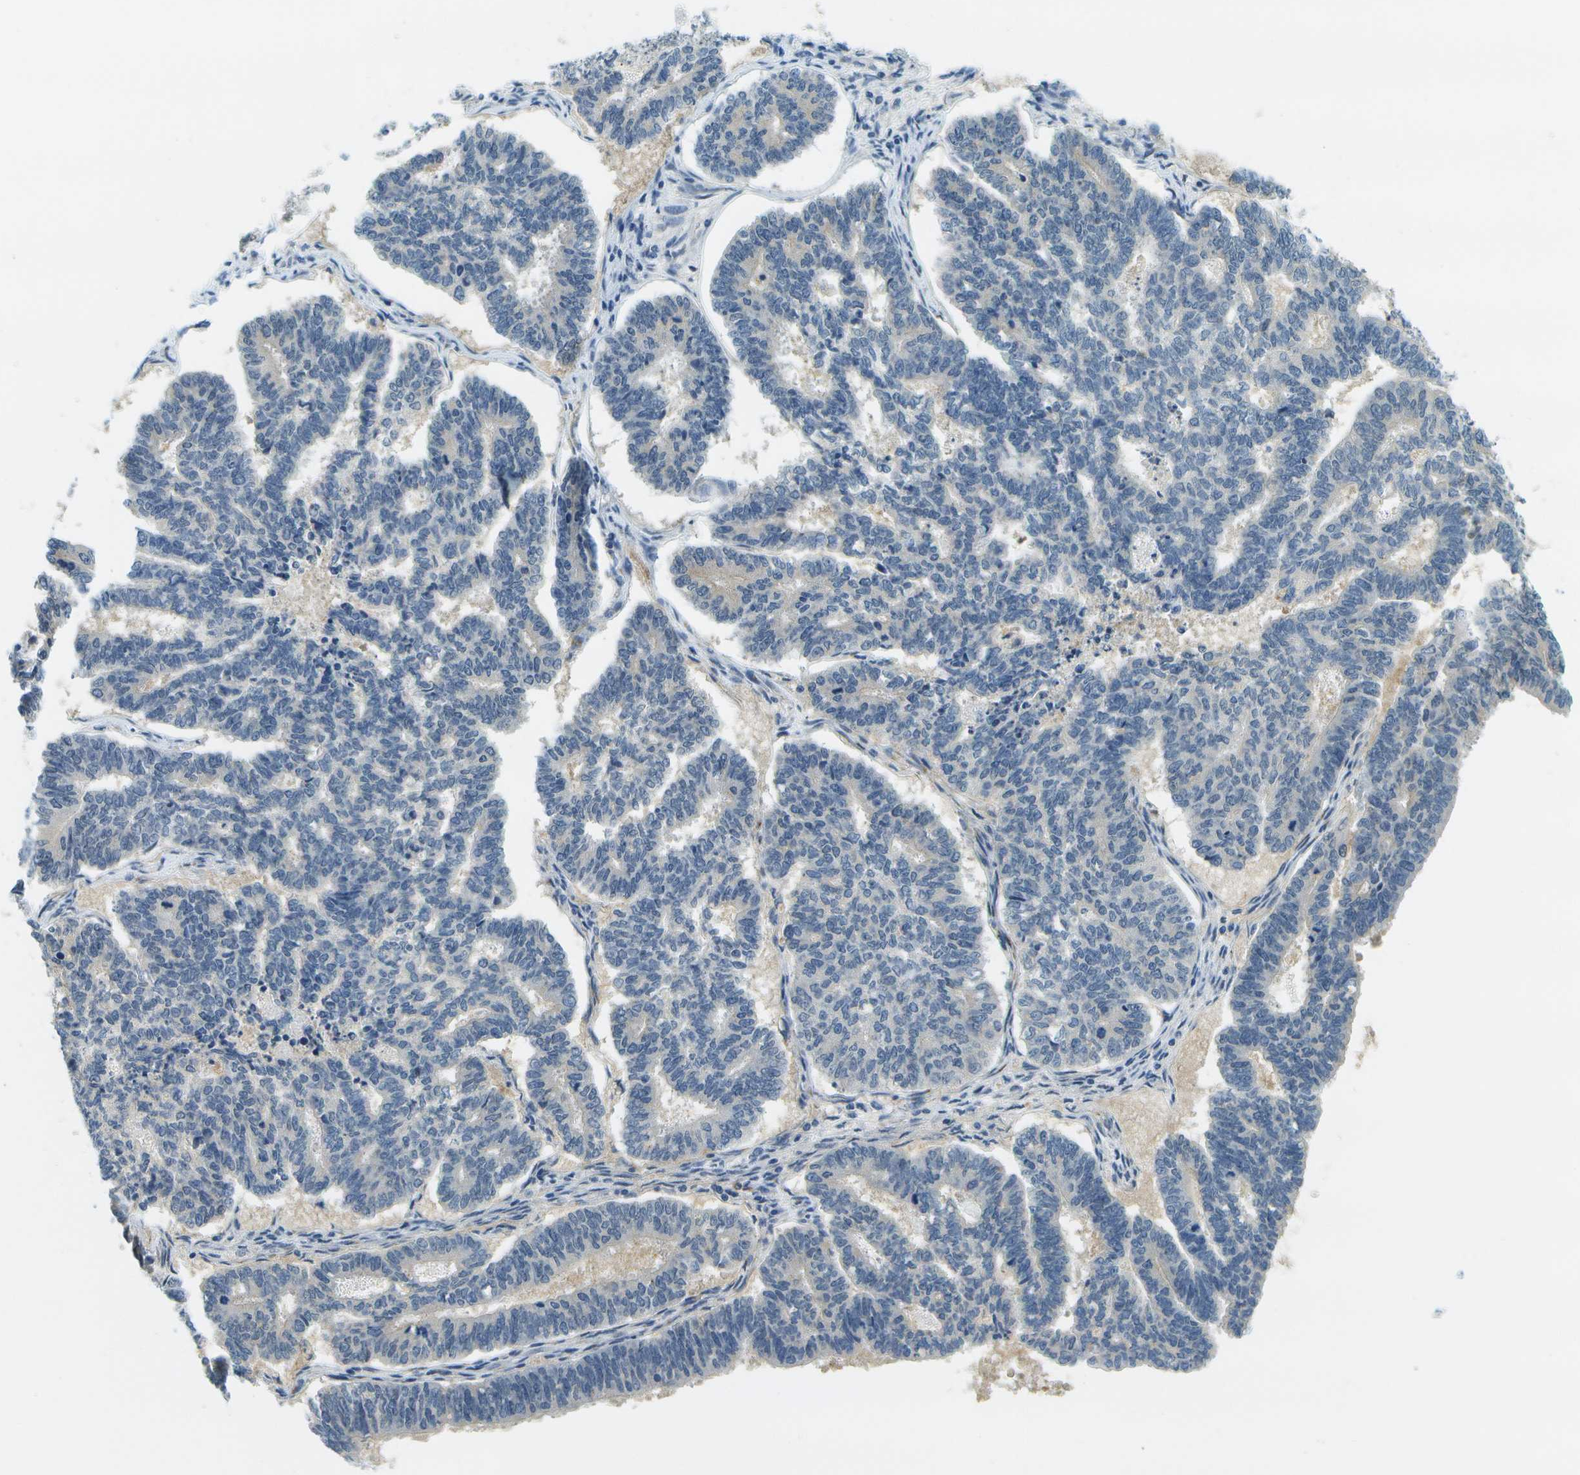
{"staining": {"intensity": "negative", "quantity": "none", "location": "none"}, "tissue": "endometrial cancer", "cell_type": "Tumor cells", "image_type": "cancer", "snomed": [{"axis": "morphology", "description": "Adenocarcinoma, NOS"}, {"axis": "topography", "description": "Endometrium"}], "caption": "High magnification brightfield microscopy of endometrial cancer (adenocarcinoma) stained with DAB (3,3'-diaminobenzidine) (brown) and counterstained with hematoxylin (blue): tumor cells show no significant staining.", "gene": "RASGRP2", "patient": {"sex": "female", "age": 70}}